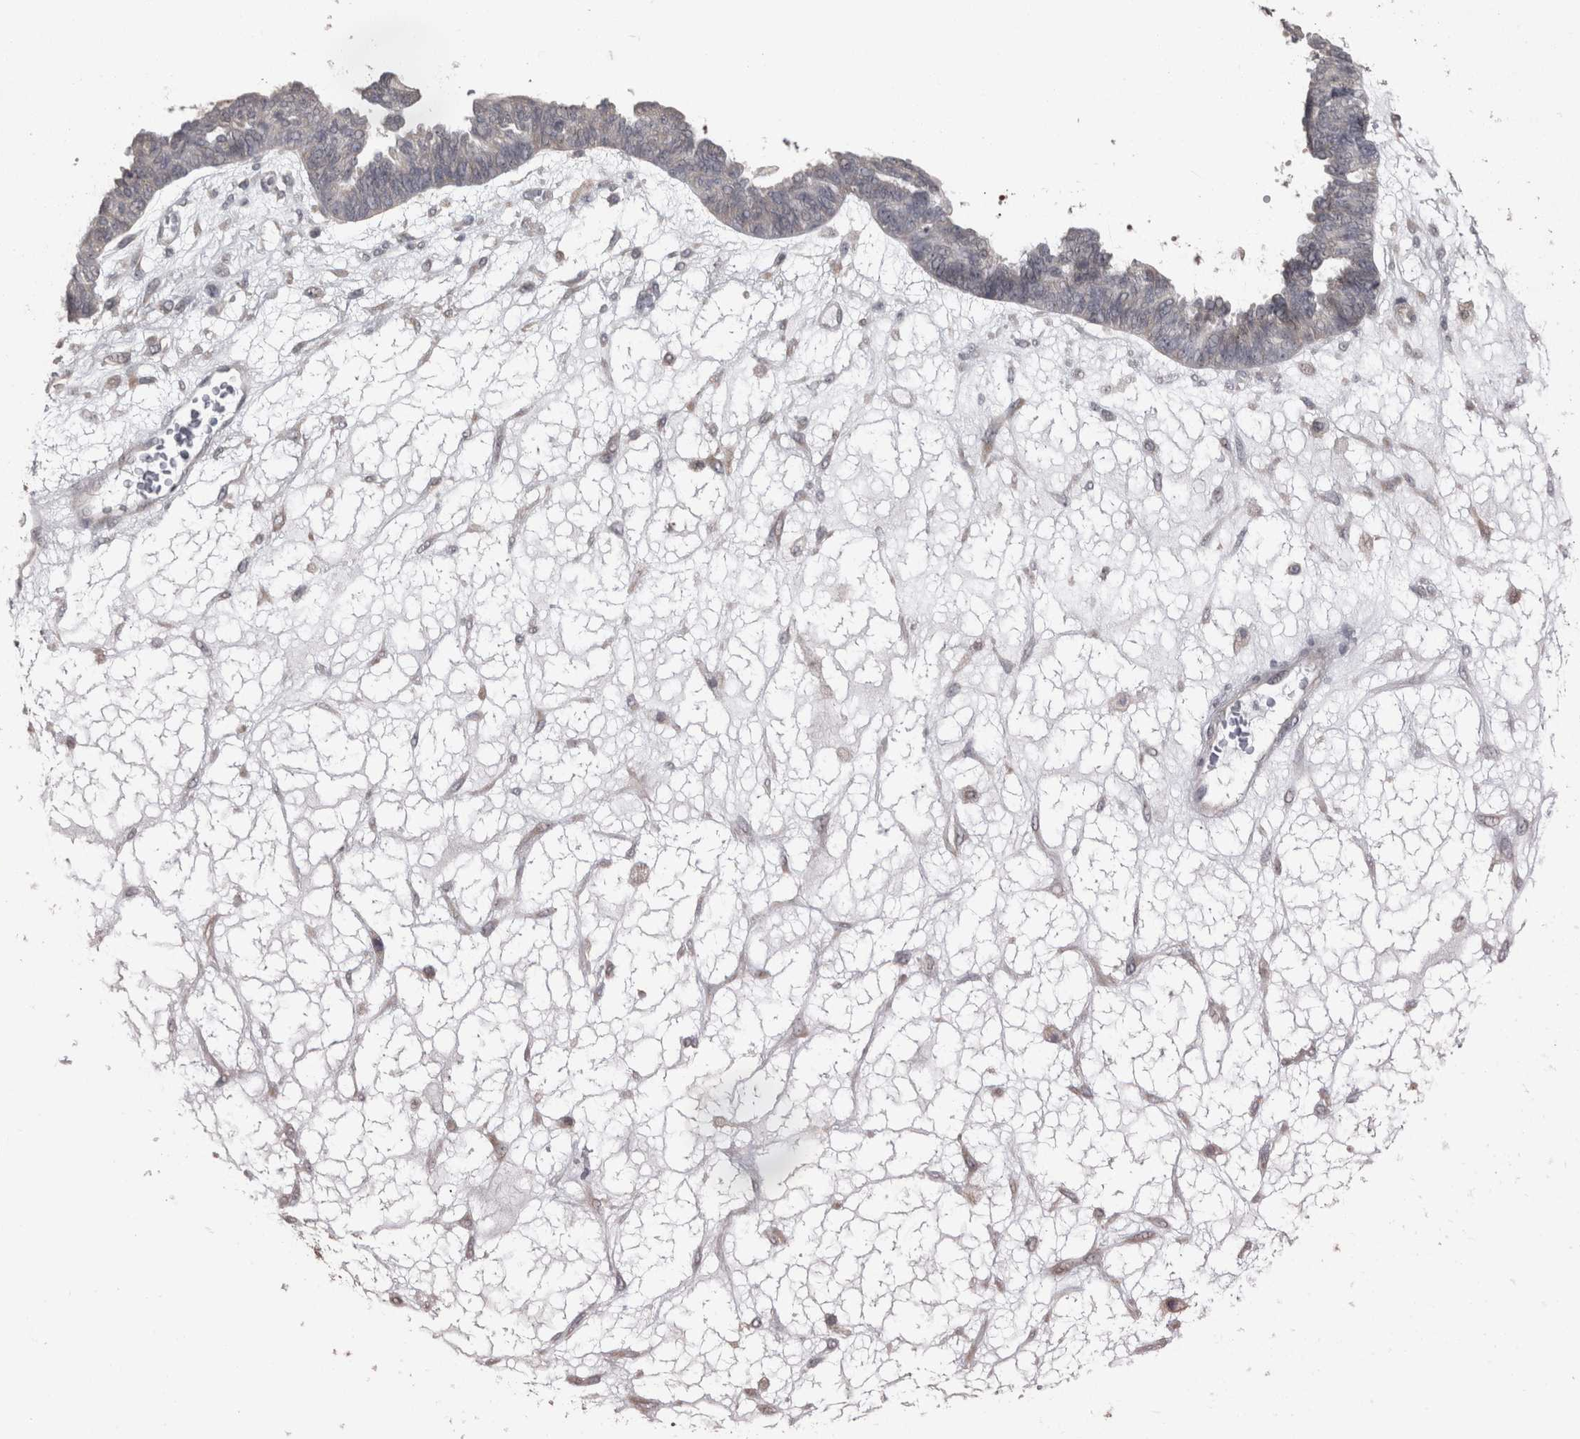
{"staining": {"intensity": "negative", "quantity": "none", "location": "none"}, "tissue": "ovarian cancer", "cell_type": "Tumor cells", "image_type": "cancer", "snomed": [{"axis": "morphology", "description": "Cystadenocarcinoma, serous, NOS"}, {"axis": "topography", "description": "Ovary"}], "caption": "Human serous cystadenocarcinoma (ovarian) stained for a protein using immunohistochemistry displays no positivity in tumor cells.", "gene": "RAB29", "patient": {"sex": "female", "age": 79}}